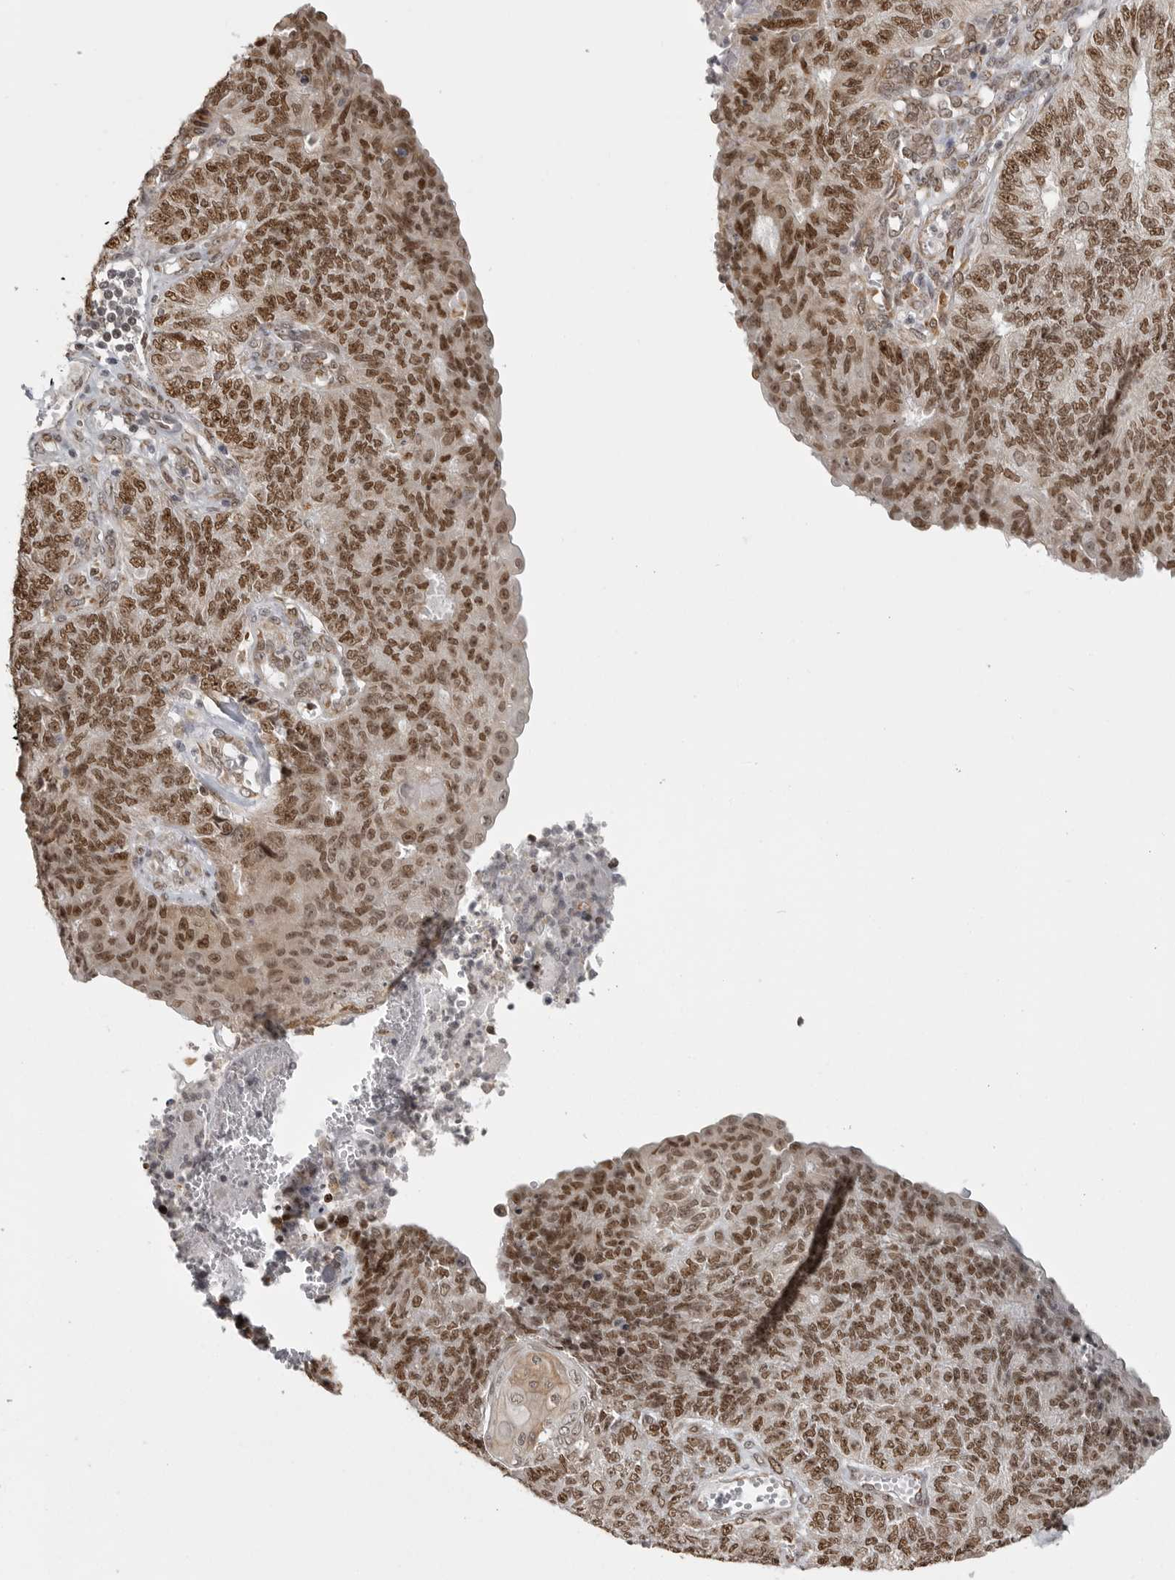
{"staining": {"intensity": "moderate", "quantity": ">75%", "location": "nuclear"}, "tissue": "endometrial cancer", "cell_type": "Tumor cells", "image_type": "cancer", "snomed": [{"axis": "morphology", "description": "Adenocarcinoma, NOS"}, {"axis": "topography", "description": "Endometrium"}], "caption": "Immunohistochemistry (DAB (3,3'-diaminobenzidine)) staining of human adenocarcinoma (endometrial) demonstrates moderate nuclear protein positivity in approximately >75% of tumor cells. Immunohistochemistry (ihc) stains the protein in brown and the nuclei are stained blue.", "gene": "ISG20L2", "patient": {"sex": "female", "age": 32}}